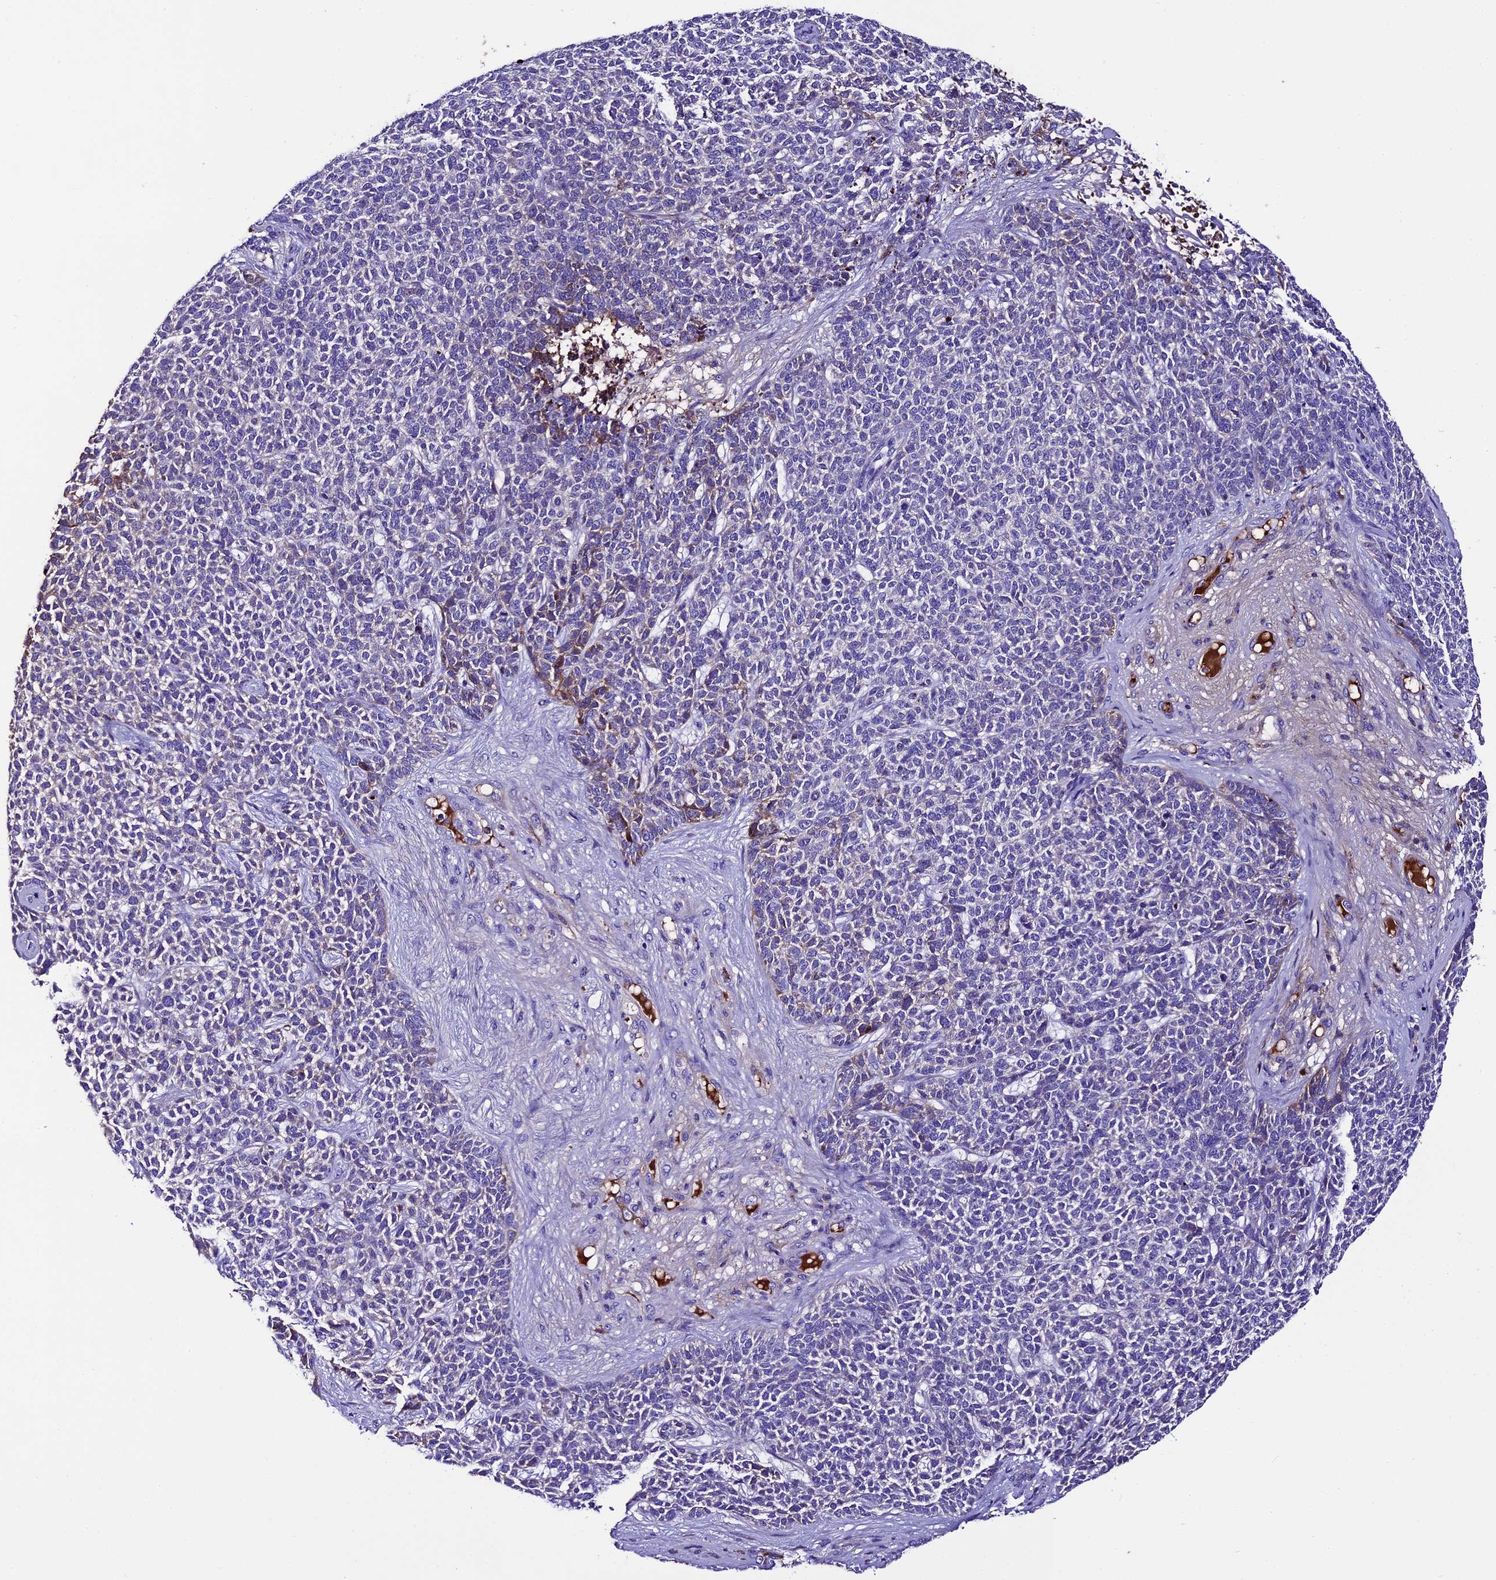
{"staining": {"intensity": "negative", "quantity": "none", "location": "none"}, "tissue": "skin cancer", "cell_type": "Tumor cells", "image_type": "cancer", "snomed": [{"axis": "morphology", "description": "Basal cell carcinoma"}, {"axis": "topography", "description": "Skin"}], "caption": "Protein analysis of skin cancer (basal cell carcinoma) displays no significant expression in tumor cells.", "gene": "TCP11L2", "patient": {"sex": "female", "age": 84}}